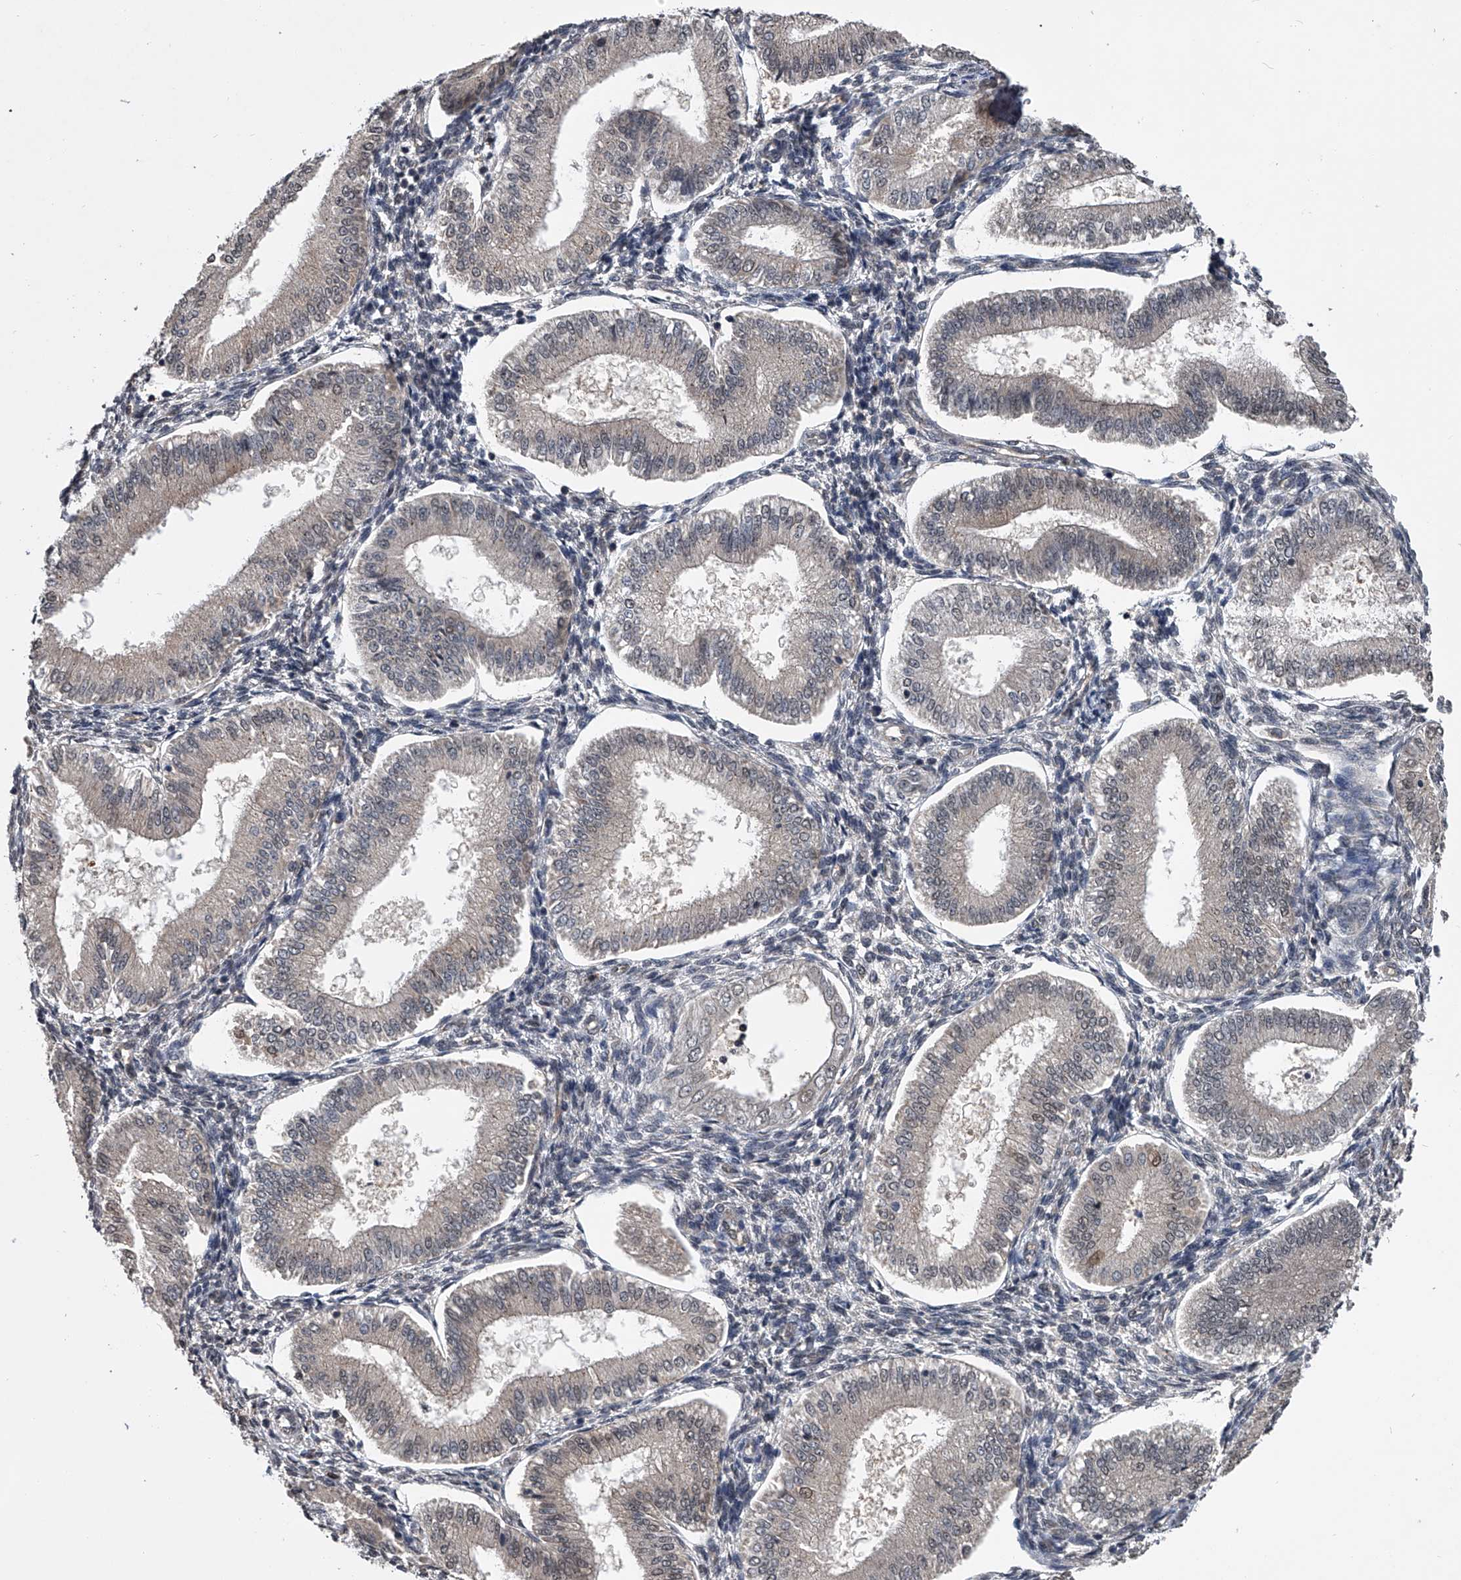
{"staining": {"intensity": "negative", "quantity": "none", "location": "none"}, "tissue": "endometrium", "cell_type": "Cells in endometrial stroma", "image_type": "normal", "snomed": [{"axis": "morphology", "description": "Normal tissue, NOS"}, {"axis": "topography", "description": "Endometrium"}], "caption": "DAB (3,3'-diaminobenzidine) immunohistochemical staining of unremarkable human endometrium displays no significant positivity in cells in endometrial stroma. (Brightfield microscopy of DAB (3,3'-diaminobenzidine) IHC at high magnification).", "gene": "TSNAX", "patient": {"sex": "female", "age": 39}}